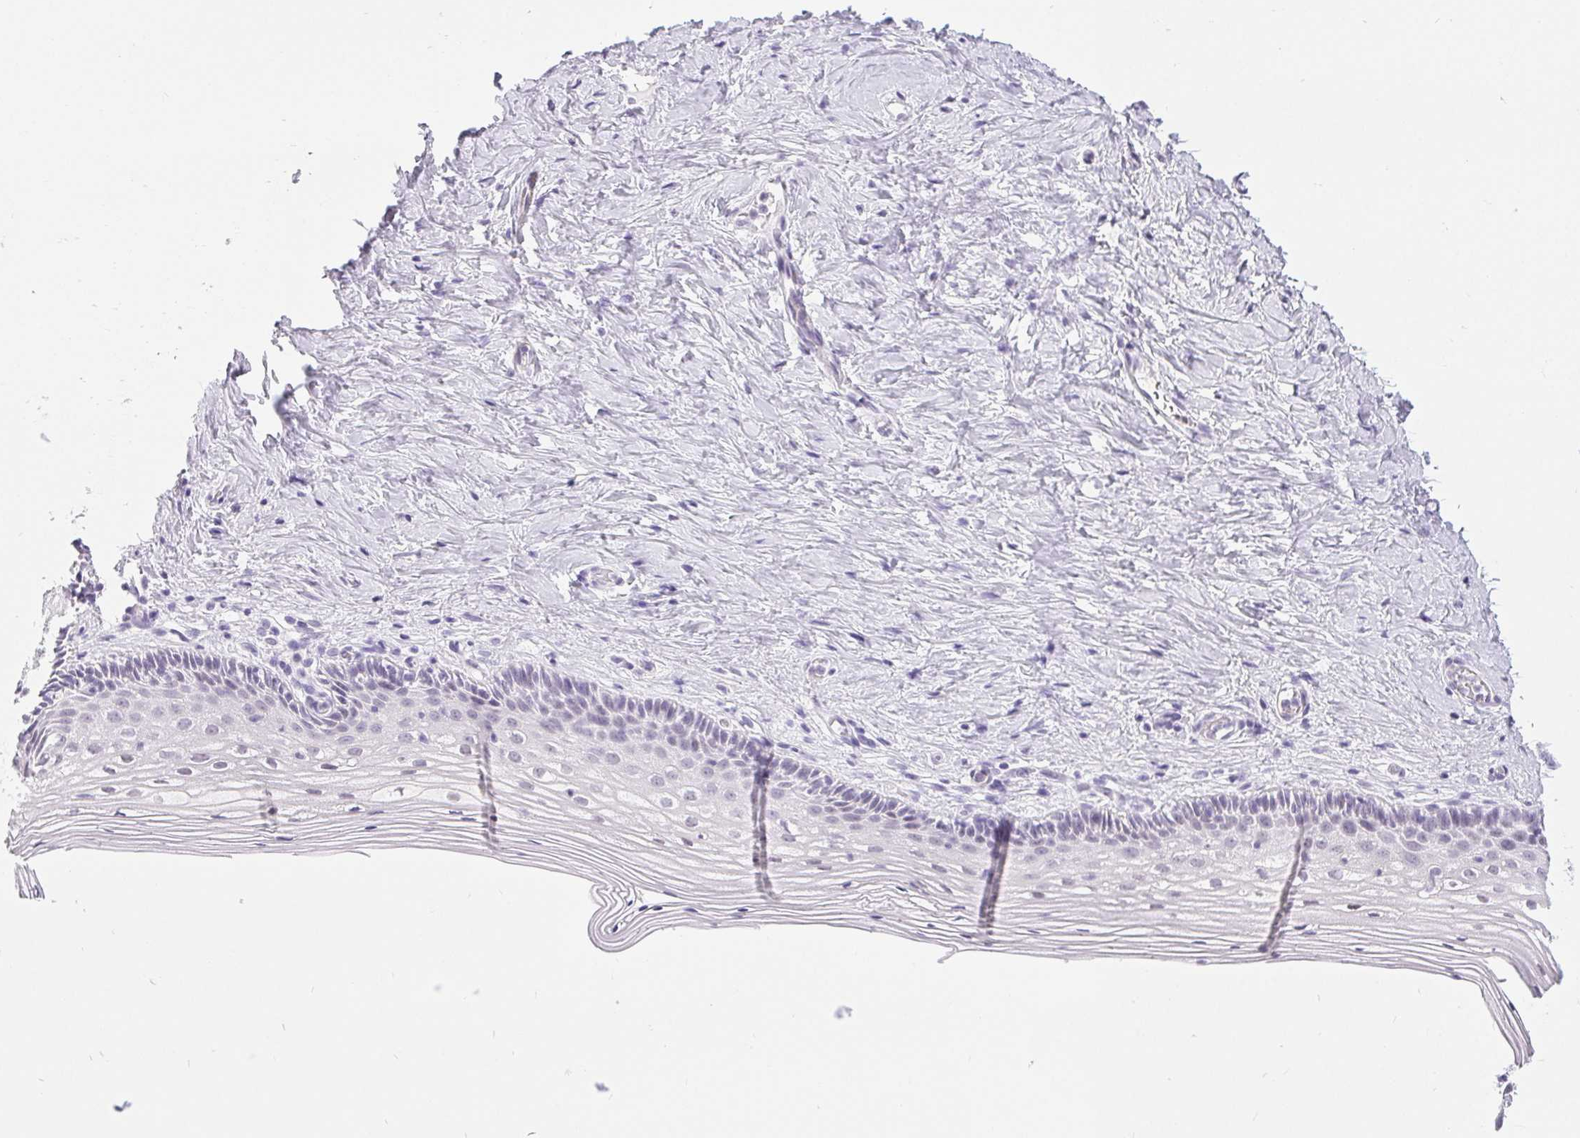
{"staining": {"intensity": "negative", "quantity": "none", "location": "none"}, "tissue": "vagina", "cell_type": "Squamous epithelial cells", "image_type": "normal", "snomed": [{"axis": "morphology", "description": "Normal tissue, NOS"}, {"axis": "topography", "description": "Vagina"}], "caption": "Squamous epithelial cells show no significant staining in benign vagina. (IHC, brightfield microscopy, high magnification).", "gene": "BCAS1", "patient": {"sex": "female", "age": 45}}